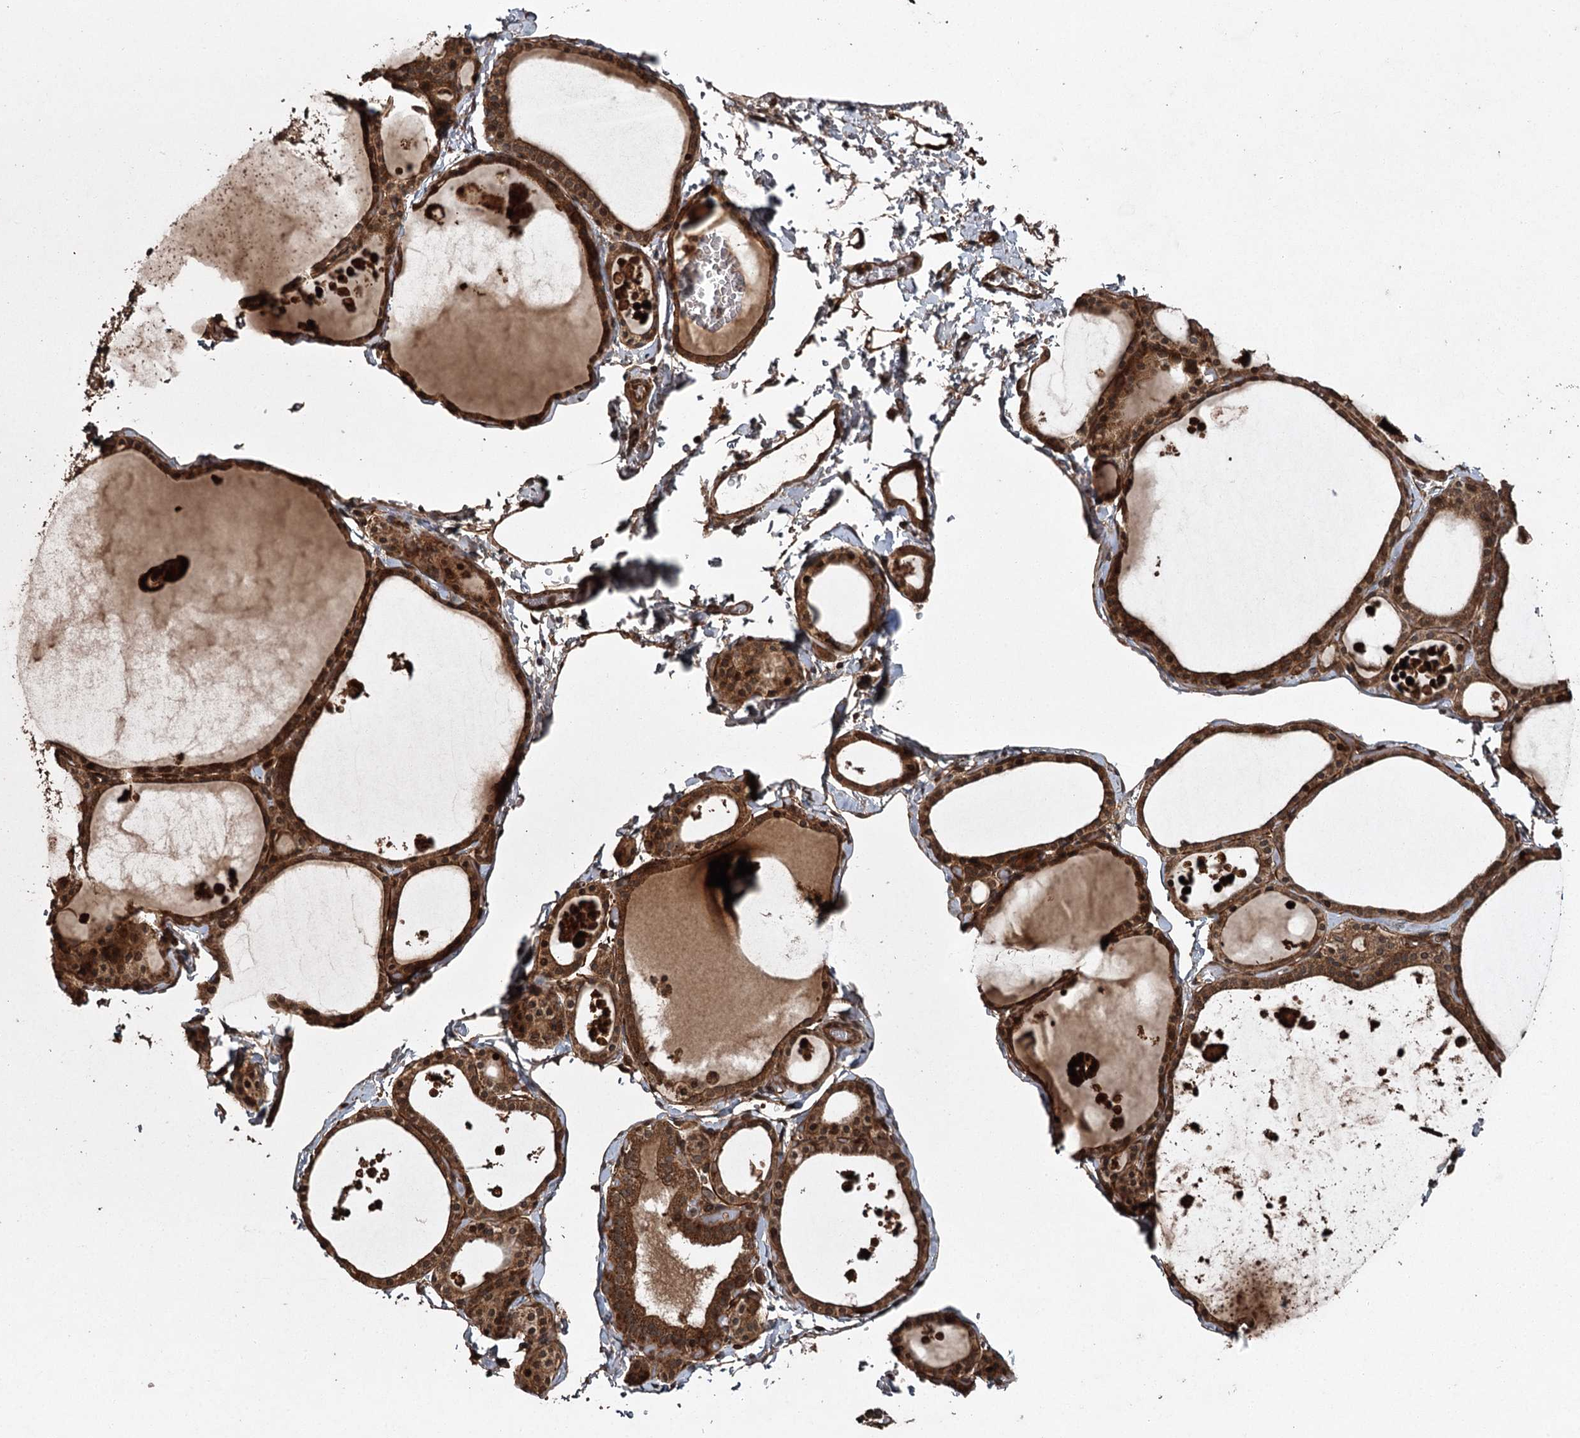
{"staining": {"intensity": "strong", "quantity": ">75%", "location": "cytoplasmic/membranous"}, "tissue": "thyroid gland", "cell_type": "Glandular cells", "image_type": "normal", "snomed": [{"axis": "morphology", "description": "Normal tissue, NOS"}, {"axis": "topography", "description": "Thyroid gland"}], "caption": "This image exhibits immunohistochemistry staining of unremarkable thyroid gland, with high strong cytoplasmic/membranous expression in approximately >75% of glandular cells.", "gene": "RPAP3", "patient": {"sex": "male", "age": 56}}